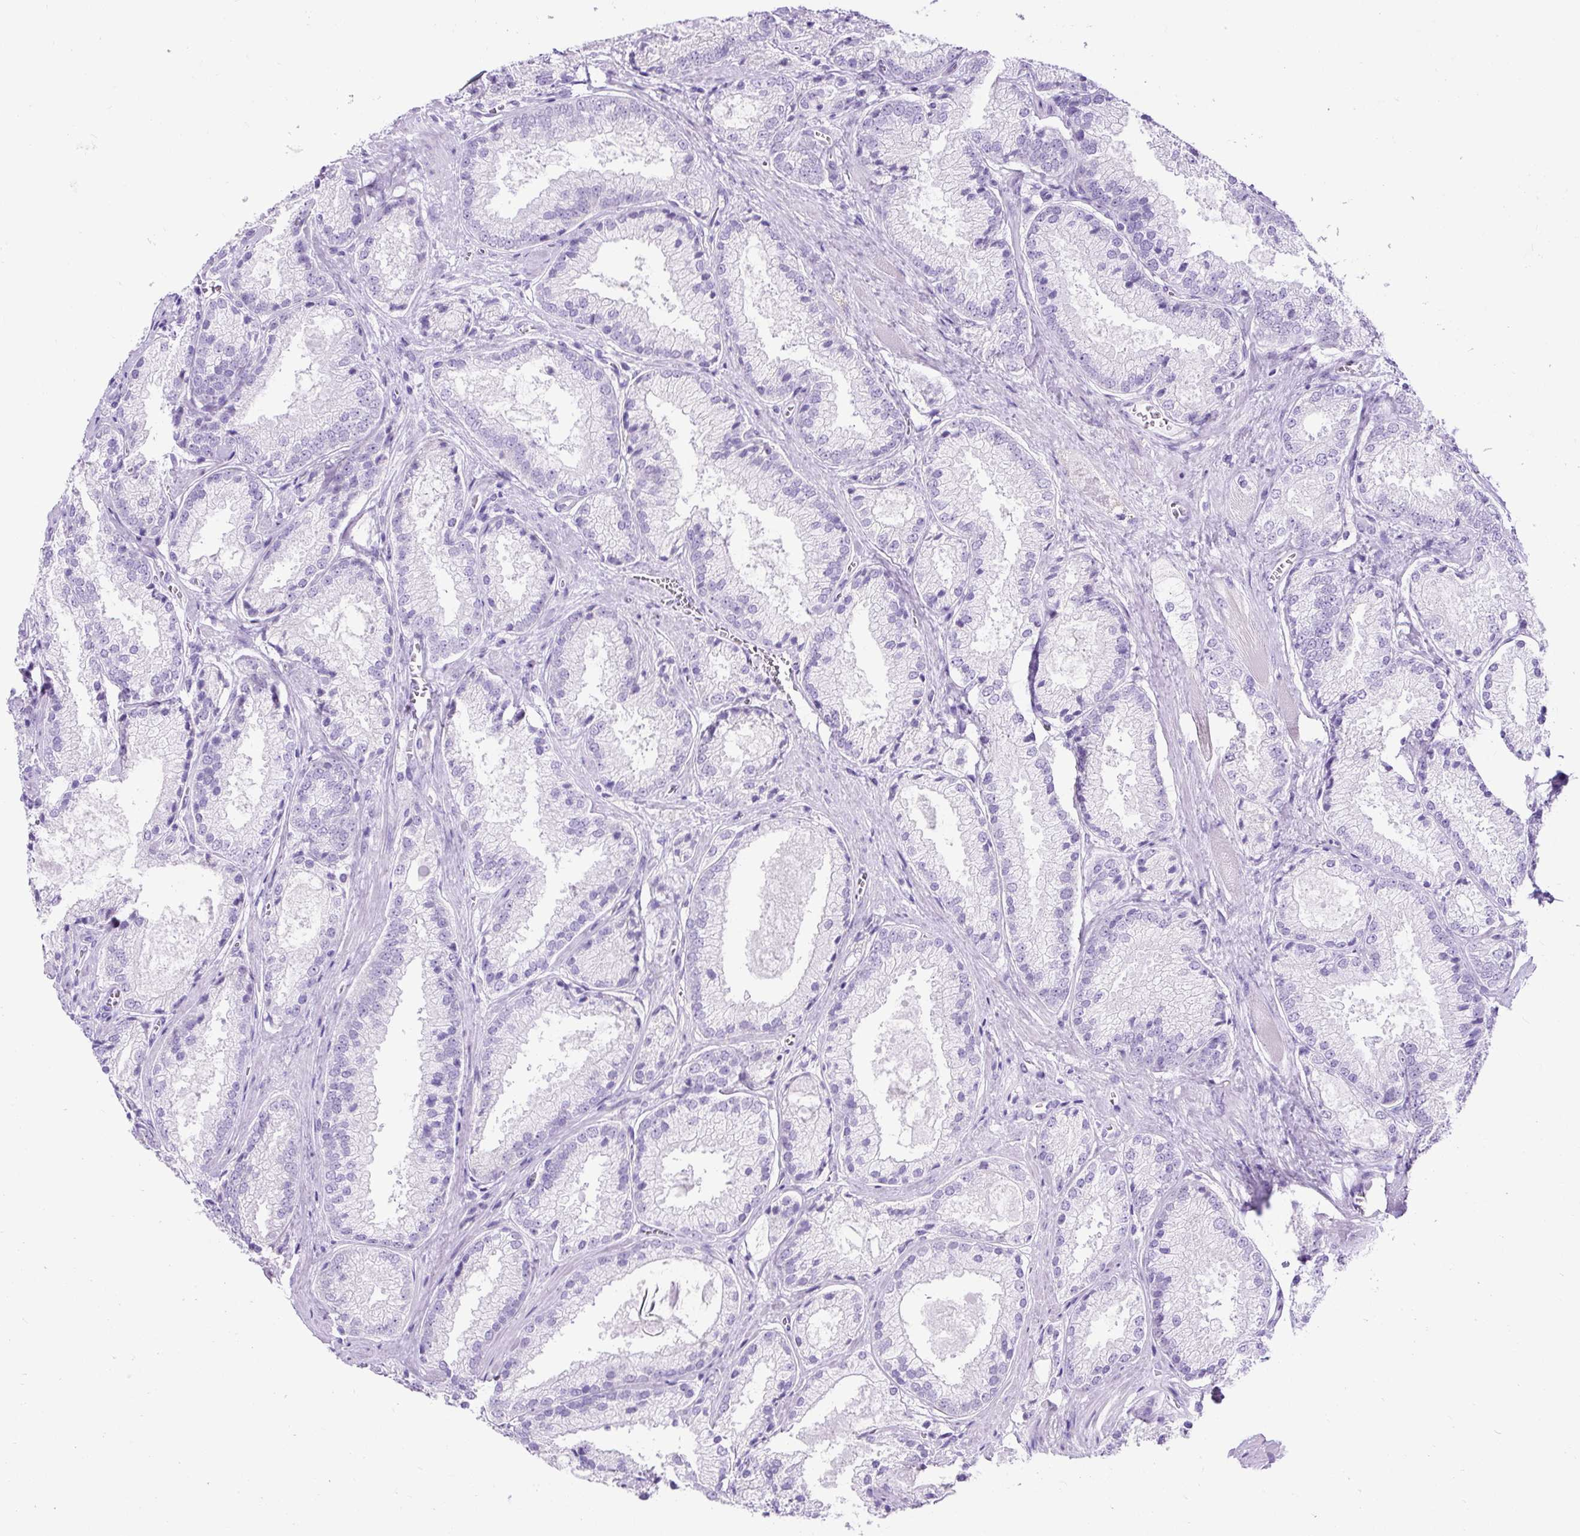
{"staining": {"intensity": "negative", "quantity": "none", "location": "none"}, "tissue": "prostate cancer", "cell_type": "Tumor cells", "image_type": "cancer", "snomed": [{"axis": "morphology", "description": "Adenocarcinoma, High grade"}, {"axis": "topography", "description": "Prostate"}], "caption": "The histopathology image exhibits no staining of tumor cells in prostate adenocarcinoma (high-grade).", "gene": "KRT12", "patient": {"sex": "male", "age": 68}}